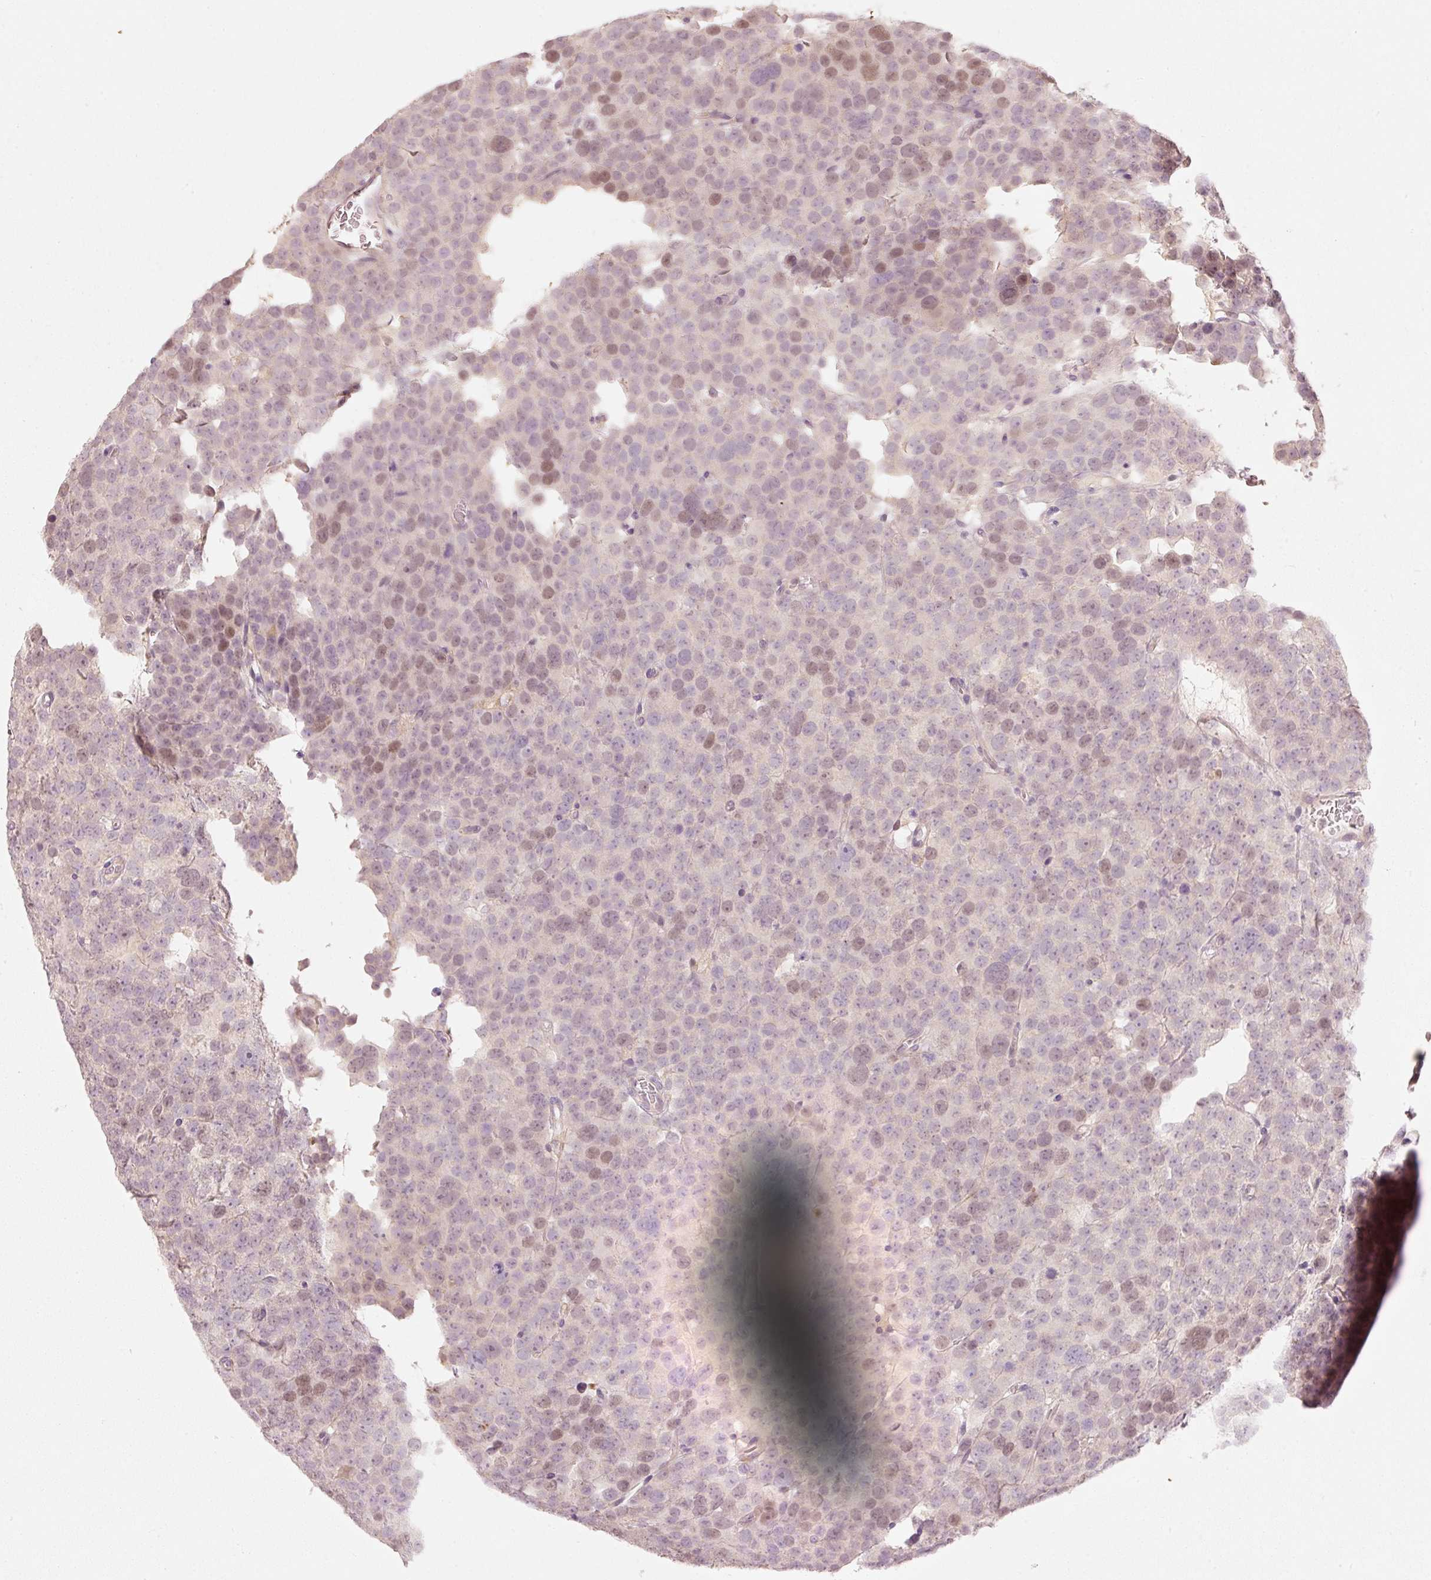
{"staining": {"intensity": "weak", "quantity": "25%-75%", "location": "nuclear"}, "tissue": "testis cancer", "cell_type": "Tumor cells", "image_type": "cancer", "snomed": [{"axis": "morphology", "description": "Seminoma, NOS"}, {"axis": "topography", "description": "Testis"}], "caption": "An image of human testis seminoma stained for a protein shows weak nuclear brown staining in tumor cells.", "gene": "TREX2", "patient": {"sex": "male", "age": 71}}